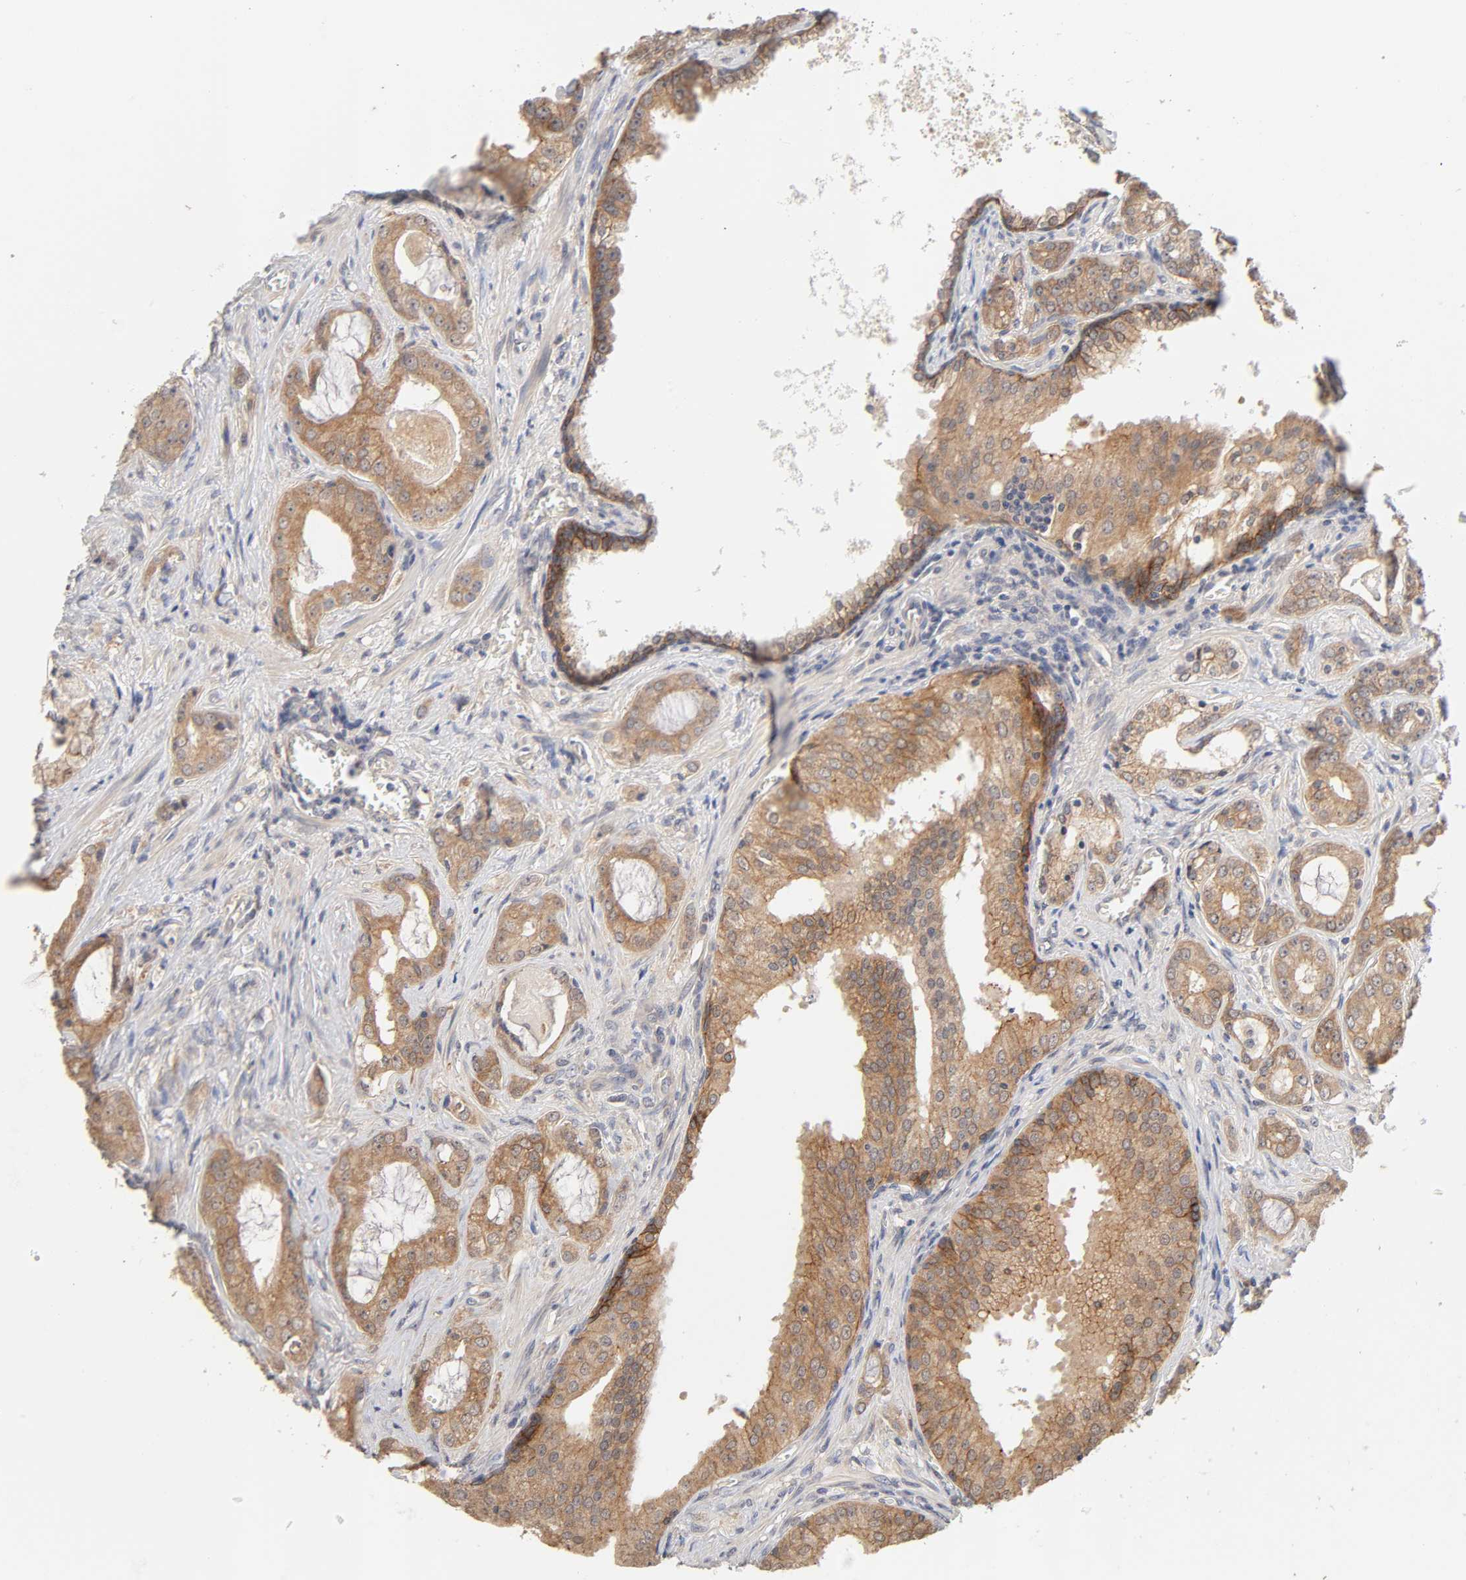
{"staining": {"intensity": "moderate", "quantity": ">75%", "location": "cytoplasmic/membranous"}, "tissue": "prostate cancer", "cell_type": "Tumor cells", "image_type": "cancer", "snomed": [{"axis": "morphology", "description": "Adenocarcinoma, Low grade"}, {"axis": "topography", "description": "Prostate"}], "caption": "Immunohistochemical staining of prostate cancer (low-grade adenocarcinoma) demonstrates moderate cytoplasmic/membranous protein expression in about >75% of tumor cells.", "gene": "CXADR", "patient": {"sex": "male", "age": 59}}